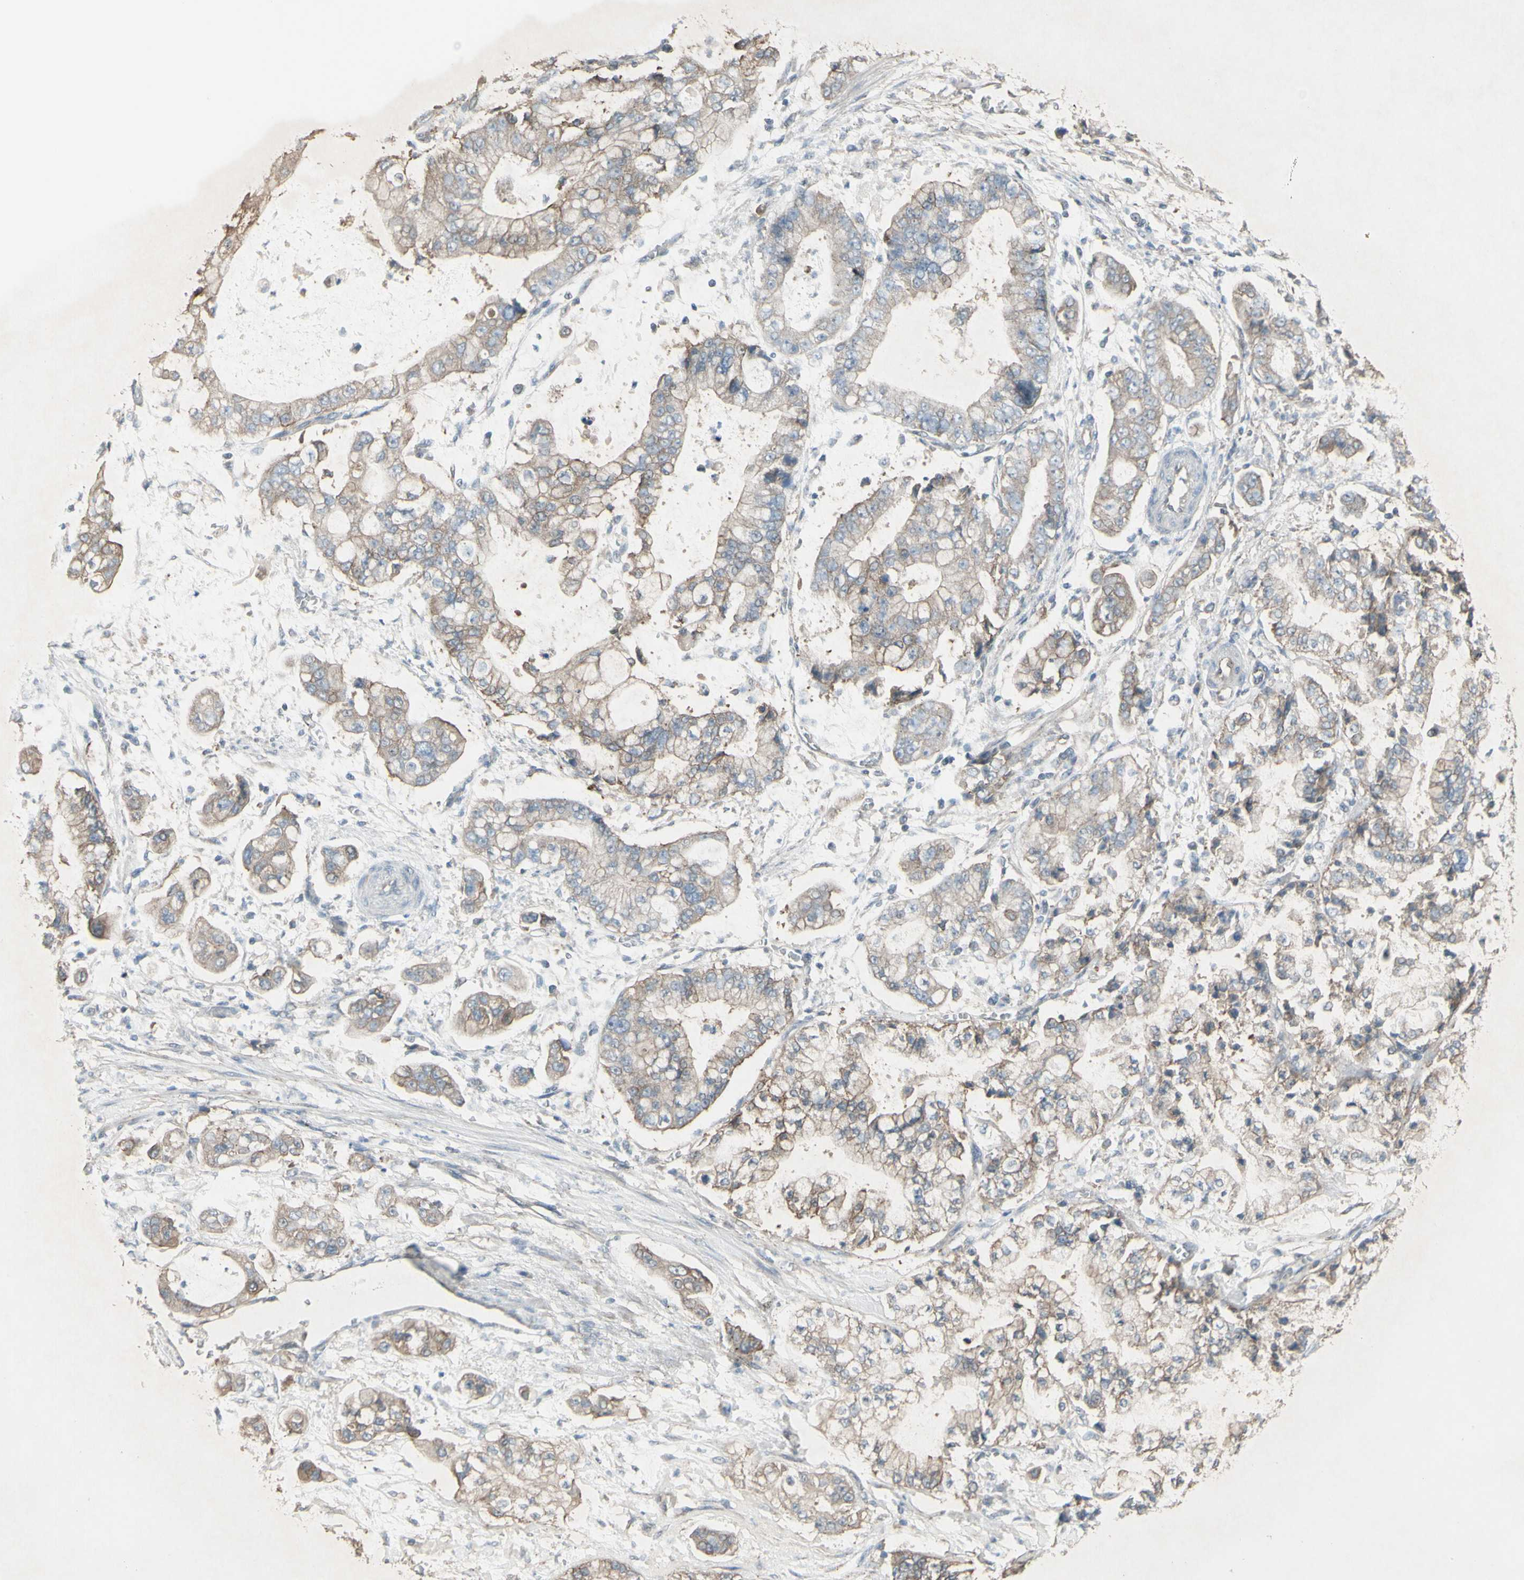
{"staining": {"intensity": "weak", "quantity": ">75%", "location": "cytoplasmic/membranous"}, "tissue": "stomach cancer", "cell_type": "Tumor cells", "image_type": "cancer", "snomed": [{"axis": "morphology", "description": "Adenocarcinoma, NOS"}, {"axis": "topography", "description": "Stomach"}], "caption": "This micrograph shows IHC staining of human adenocarcinoma (stomach), with low weak cytoplasmic/membranous positivity in about >75% of tumor cells.", "gene": "FXYD3", "patient": {"sex": "male", "age": 76}}